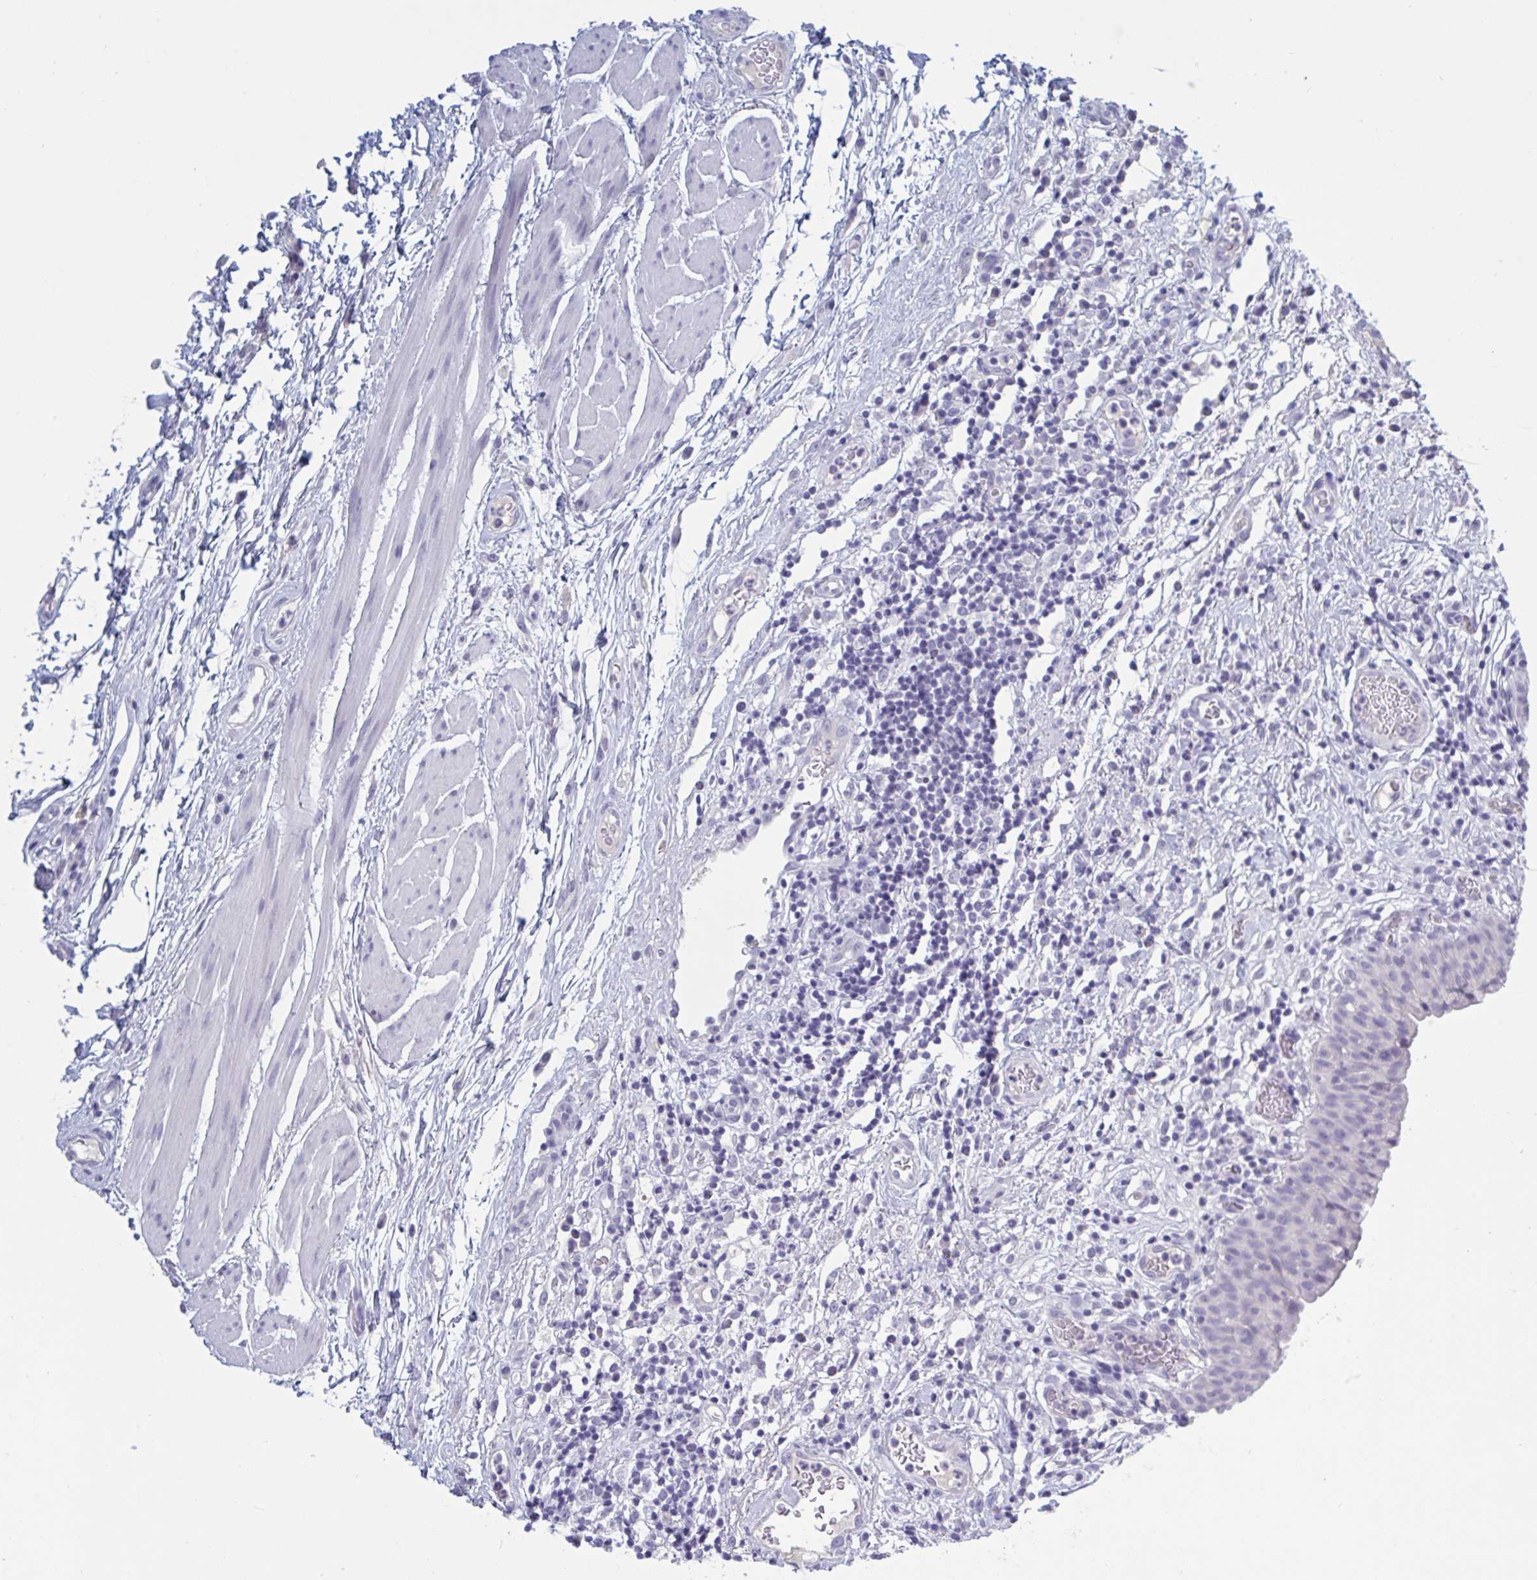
{"staining": {"intensity": "negative", "quantity": "none", "location": "none"}, "tissue": "urinary bladder", "cell_type": "Urothelial cells", "image_type": "normal", "snomed": [{"axis": "morphology", "description": "Normal tissue, NOS"}, {"axis": "morphology", "description": "Inflammation, NOS"}, {"axis": "topography", "description": "Urinary bladder"}], "caption": "High magnification brightfield microscopy of unremarkable urinary bladder stained with DAB (brown) and counterstained with hematoxylin (blue): urothelial cells show no significant staining.", "gene": "NDUFC2", "patient": {"sex": "male", "age": 57}}